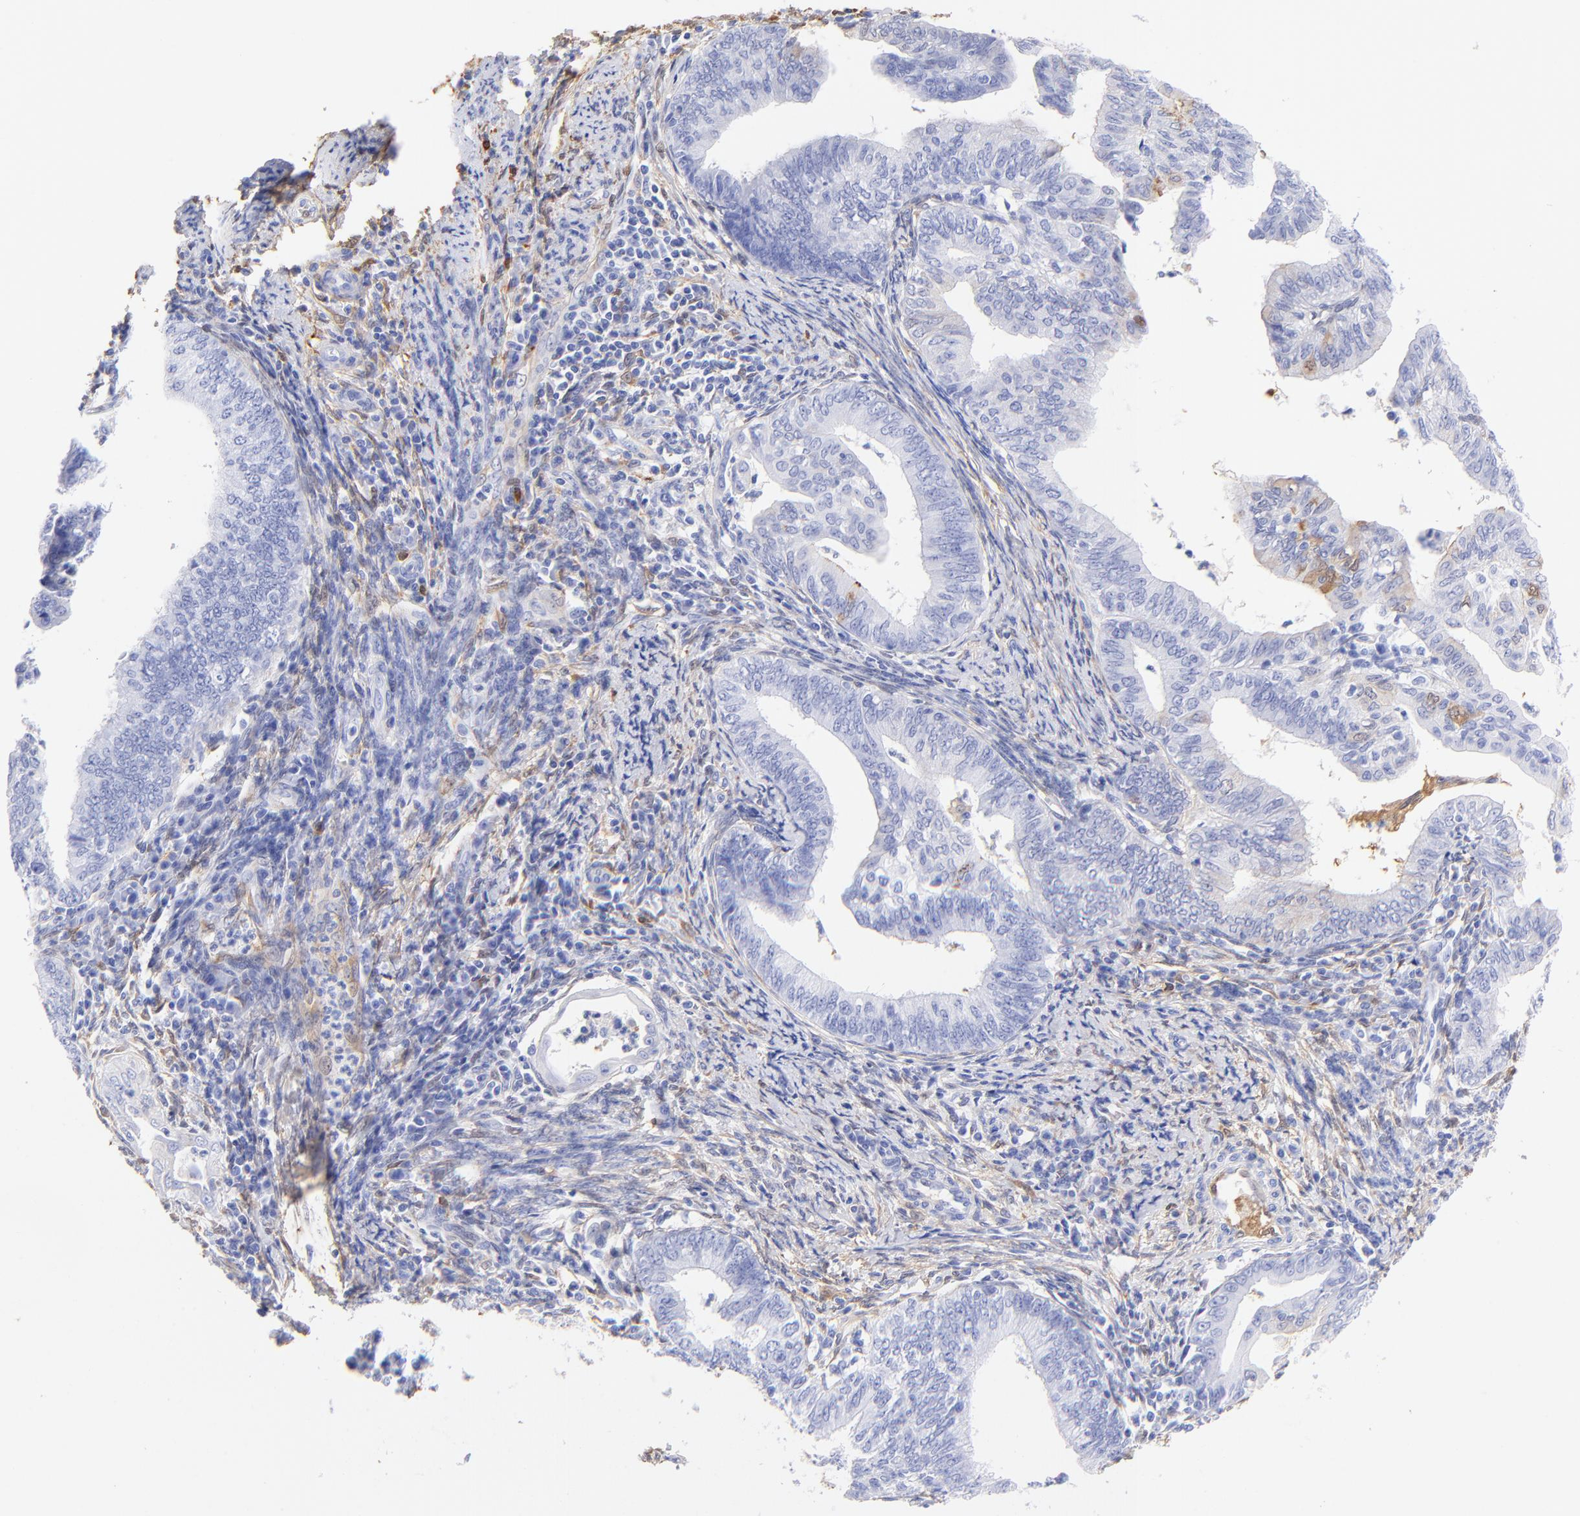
{"staining": {"intensity": "negative", "quantity": "none", "location": "none"}, "tissue": "endometrial cancer", "cell_type": "Tumor cells", "image_type": "cancer", "snomed": [{"axis": "morphology", "description": "Adenocarcinoma, NOS"}, {"axis": "topography", "description": "Endometrium"}], "caption": "Immunohistochemistry (IHC) histopathology image of human endometrial adenocarcinoma stained for a protein (brown), which demonstrates no positivity in tumor cells. (Brightfield microscopy of DAB immunohistochemistry at high magnification).", "gene": "ALDH1A1", "patient": {"sex": "female", "age": 66}}